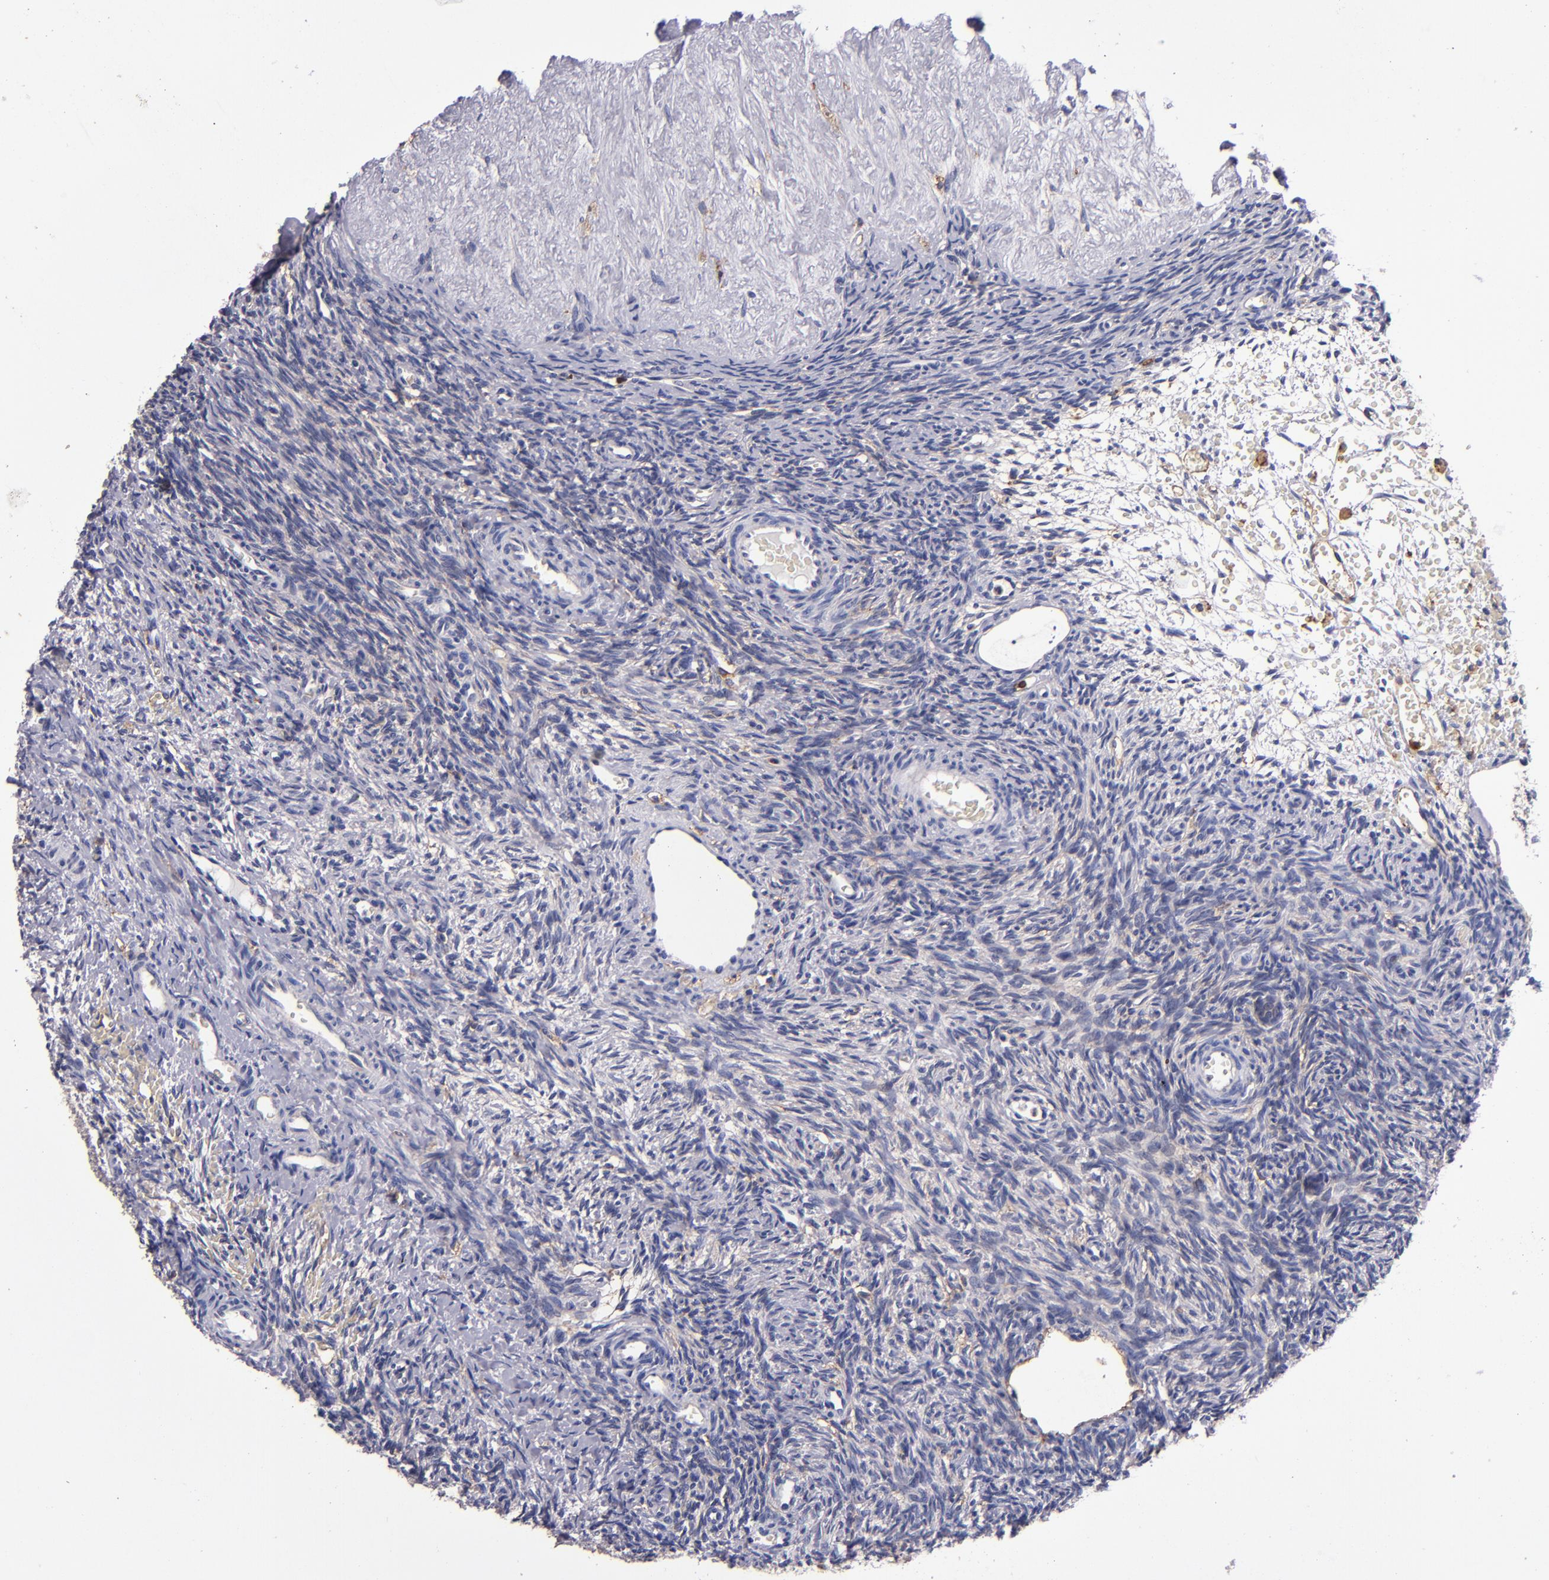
{"staining": {"intensity": "weak", "quantity": "<25%", "location": "cytoplasmic/membranous"}, "tissue": "ovary", "cell_type": "Ovarian stroma cells", "image_type": "normal", "snomed": [{"axis": "morphology", "description": "Normal tissue, NOS"}, {"axis": "topography", "description": "Ovary"}], "caption": "The immunohistochemistry (IHC) micrograph has no significant expression in ovarian stroma cells of ovary.", "gene": "SIRPA", "patient": {"sex": "female", "age": 39}}